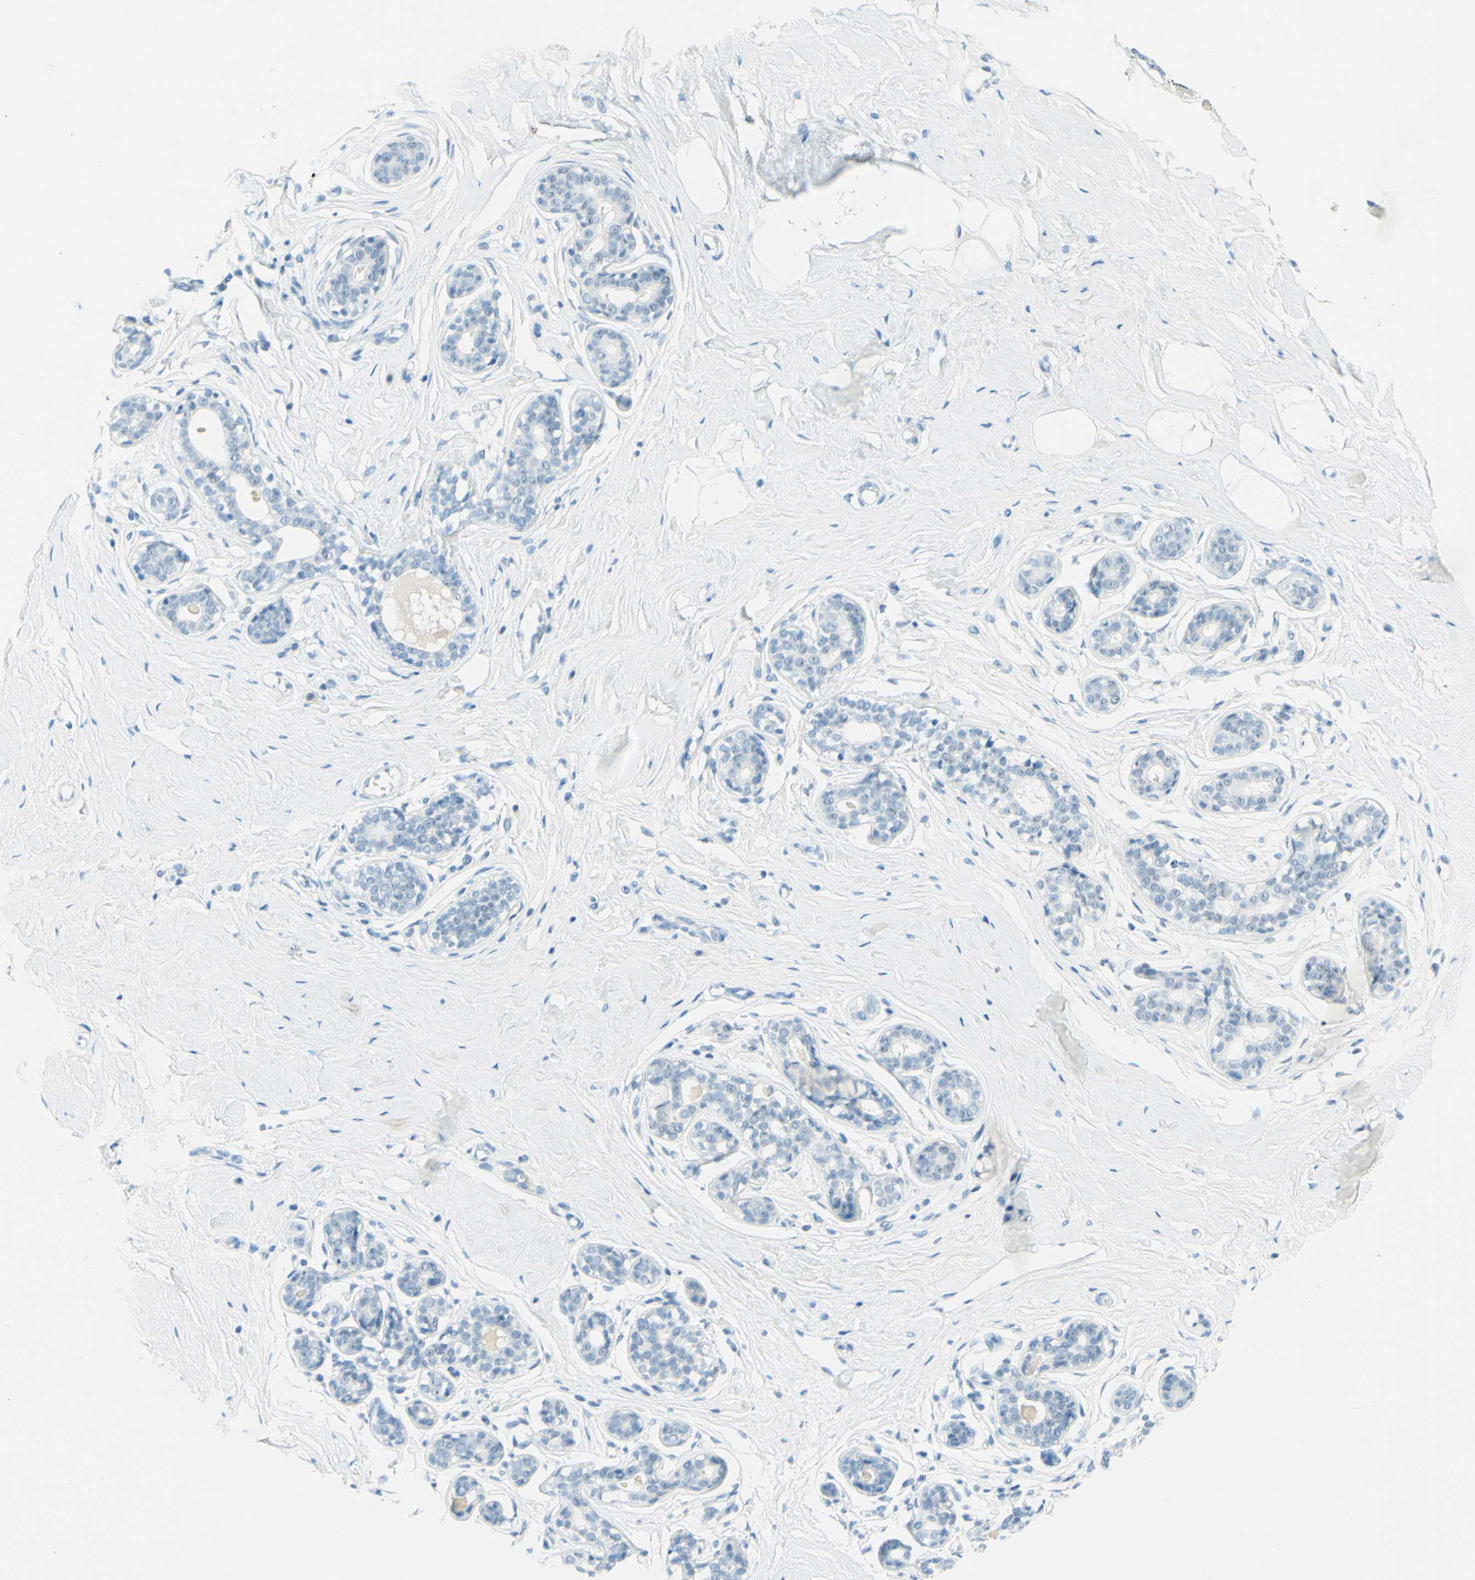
{"staining": {"intensity": "negative", "quantity": "none", "location": "none"}, "tissue": "breast", "cell_type": "Adipocytes", "image_type": "normal", "snomed": [{"axis": "morphology", "description": "Normal tissue, NOS"}, {"axis": "topography", "description": "Breast"}], "caption": "DAB (3,3'-diaminobenzidine) immunohistochemical staining of unremarkable human breast demonstrates no significant expression in adipocytes. Brightfield microscopy of IHC stained with DAB (3,3'-diaminobenzidine) (brown) and hematoxylin (blue), captured at high magnification.", "gene": "FMR1NB", "patient": {"sex": "female", "age": 23}}